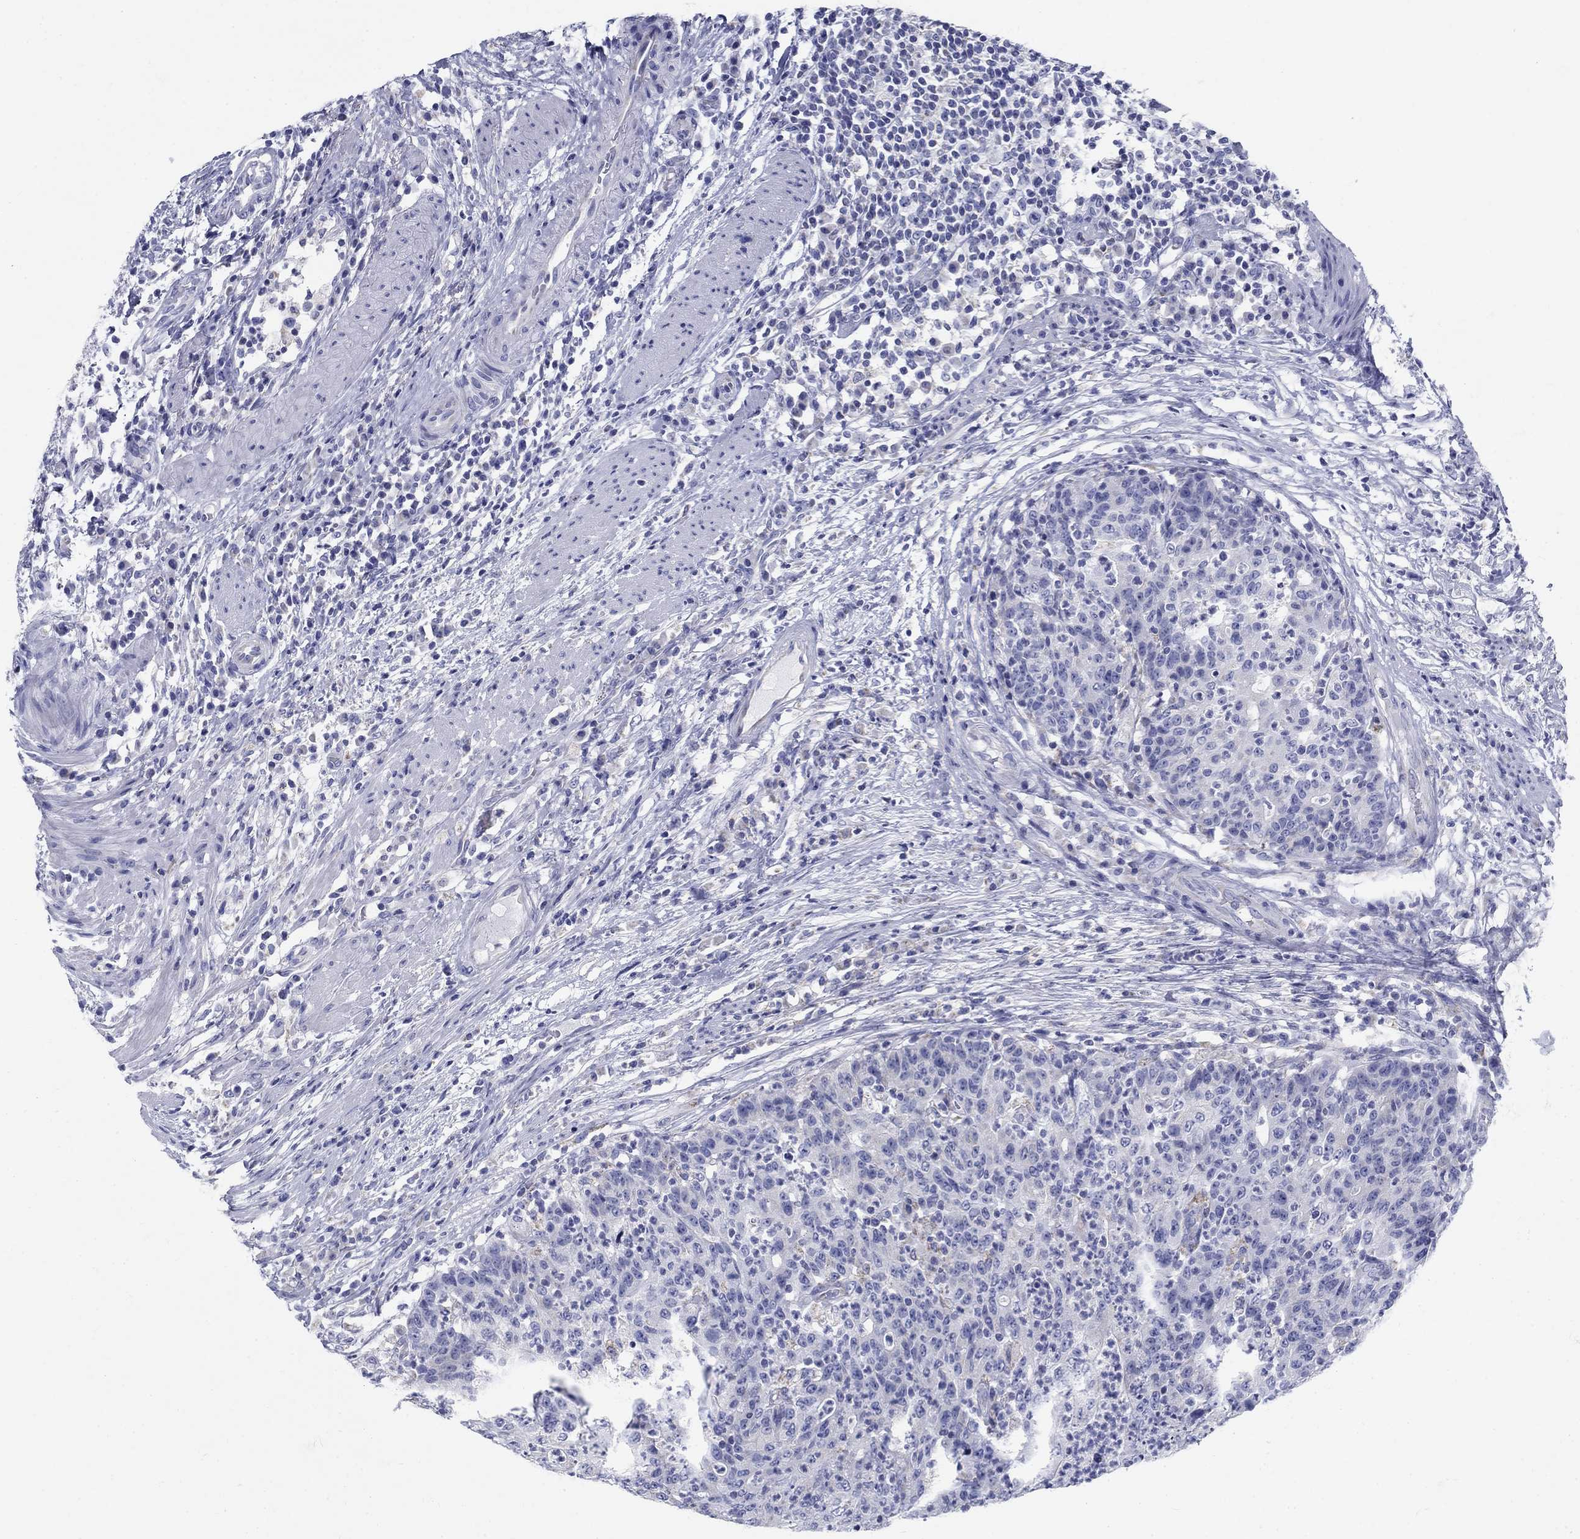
{"staining": {"intensity": "negative", "quantity": "none", "location": "none"}, "tissue": "colorectal cancer", "cell_type": "Tumor cells", "image_type": "cancer", "snomed": [{"axis": "morphology", "description": "Adenocarcinoma, NOS"}, {"axis": "topography", "description": "Colon"}], "caption": "Photomicrograph shows no significant protein expression in tumor cells of colorectal cancer. (DAB (3,3'-diaminobenzidine) immunohistochemistry (IHC) visualized using brightfield microscopy, high magnification).", "gene": "UPB1", "patient": {"sex": "male", "age": 70}}